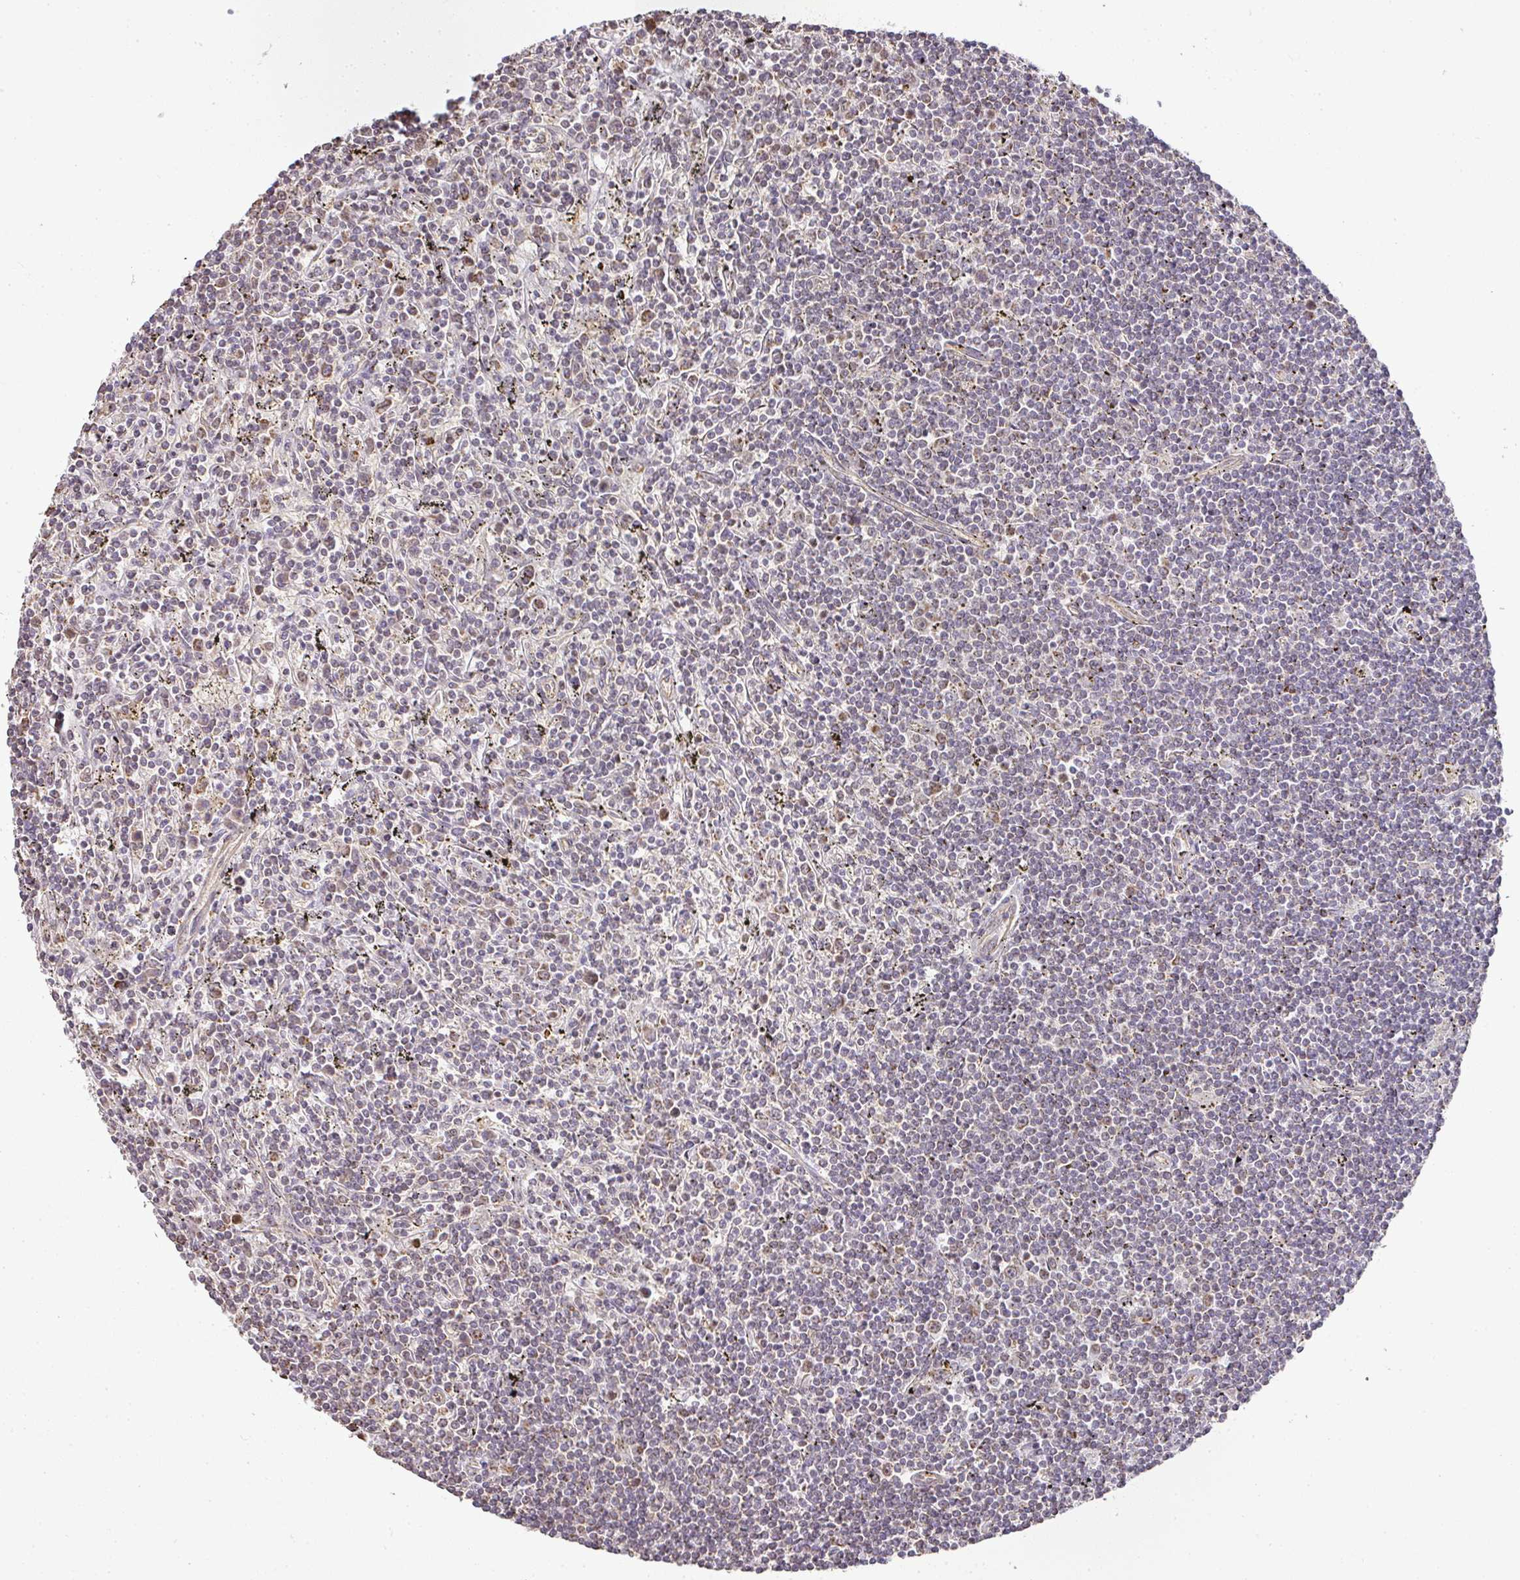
{"staining": {"intensity": "weak", "quantity": "<25%", "location": "cytoplasmic/membranous"}, "tissue": "lymphoma", "cell_type": "Tumor cells", "image_type": "cancer", "snomed": [{"axis": "morphology", "description": "Malignant lymphoma, non-Hodgkin's type, Low grade"}, {"axis": "topography", "description": "Spleen"}], "caption": "Protein analysis of lymphoma displays no significant expression in tumor cells.", "gene": "MYOM2", "patient": {"sex": "male", "age": 76}}